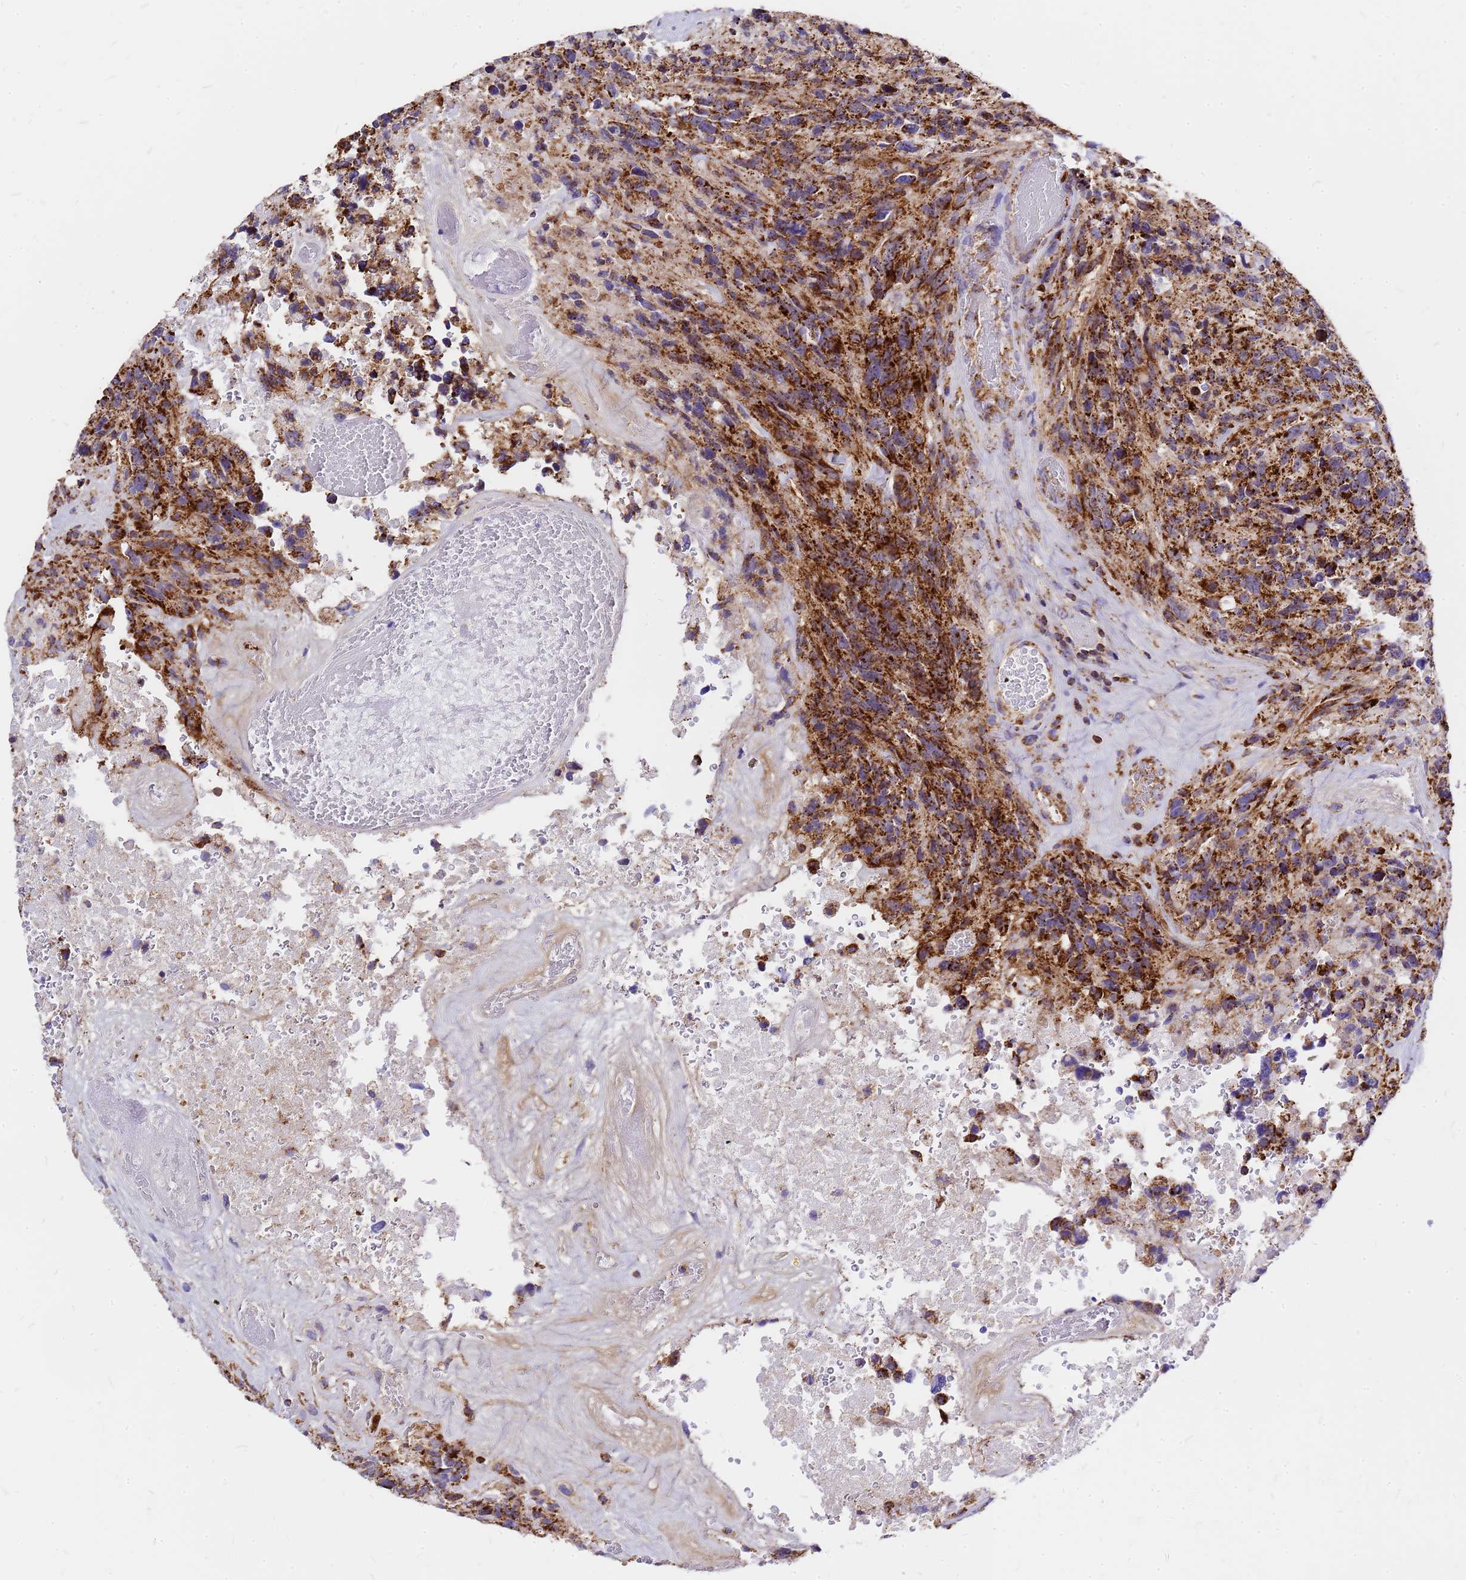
{"staining": {"intensity": "strong", "quantity": ">75%", "location": "cytoplasmic/membranous"}, "tissue": "glioma", "cell_type": "Tumor cells", "image_type": "cancer", "snomed": [{"axis": "morphology", "description": "Glioma, malignant, High grade"}, {"axis": "topography", "description": "Brain"}], "caption": "Approximately >75% of tumor cells in human glioma reveal strong cytoplasmic/membranous protein staining as visualized by brown immunohistochemical staining.", "gene": "MRPS26", "patient": {"sex": "male", "age": 69}}